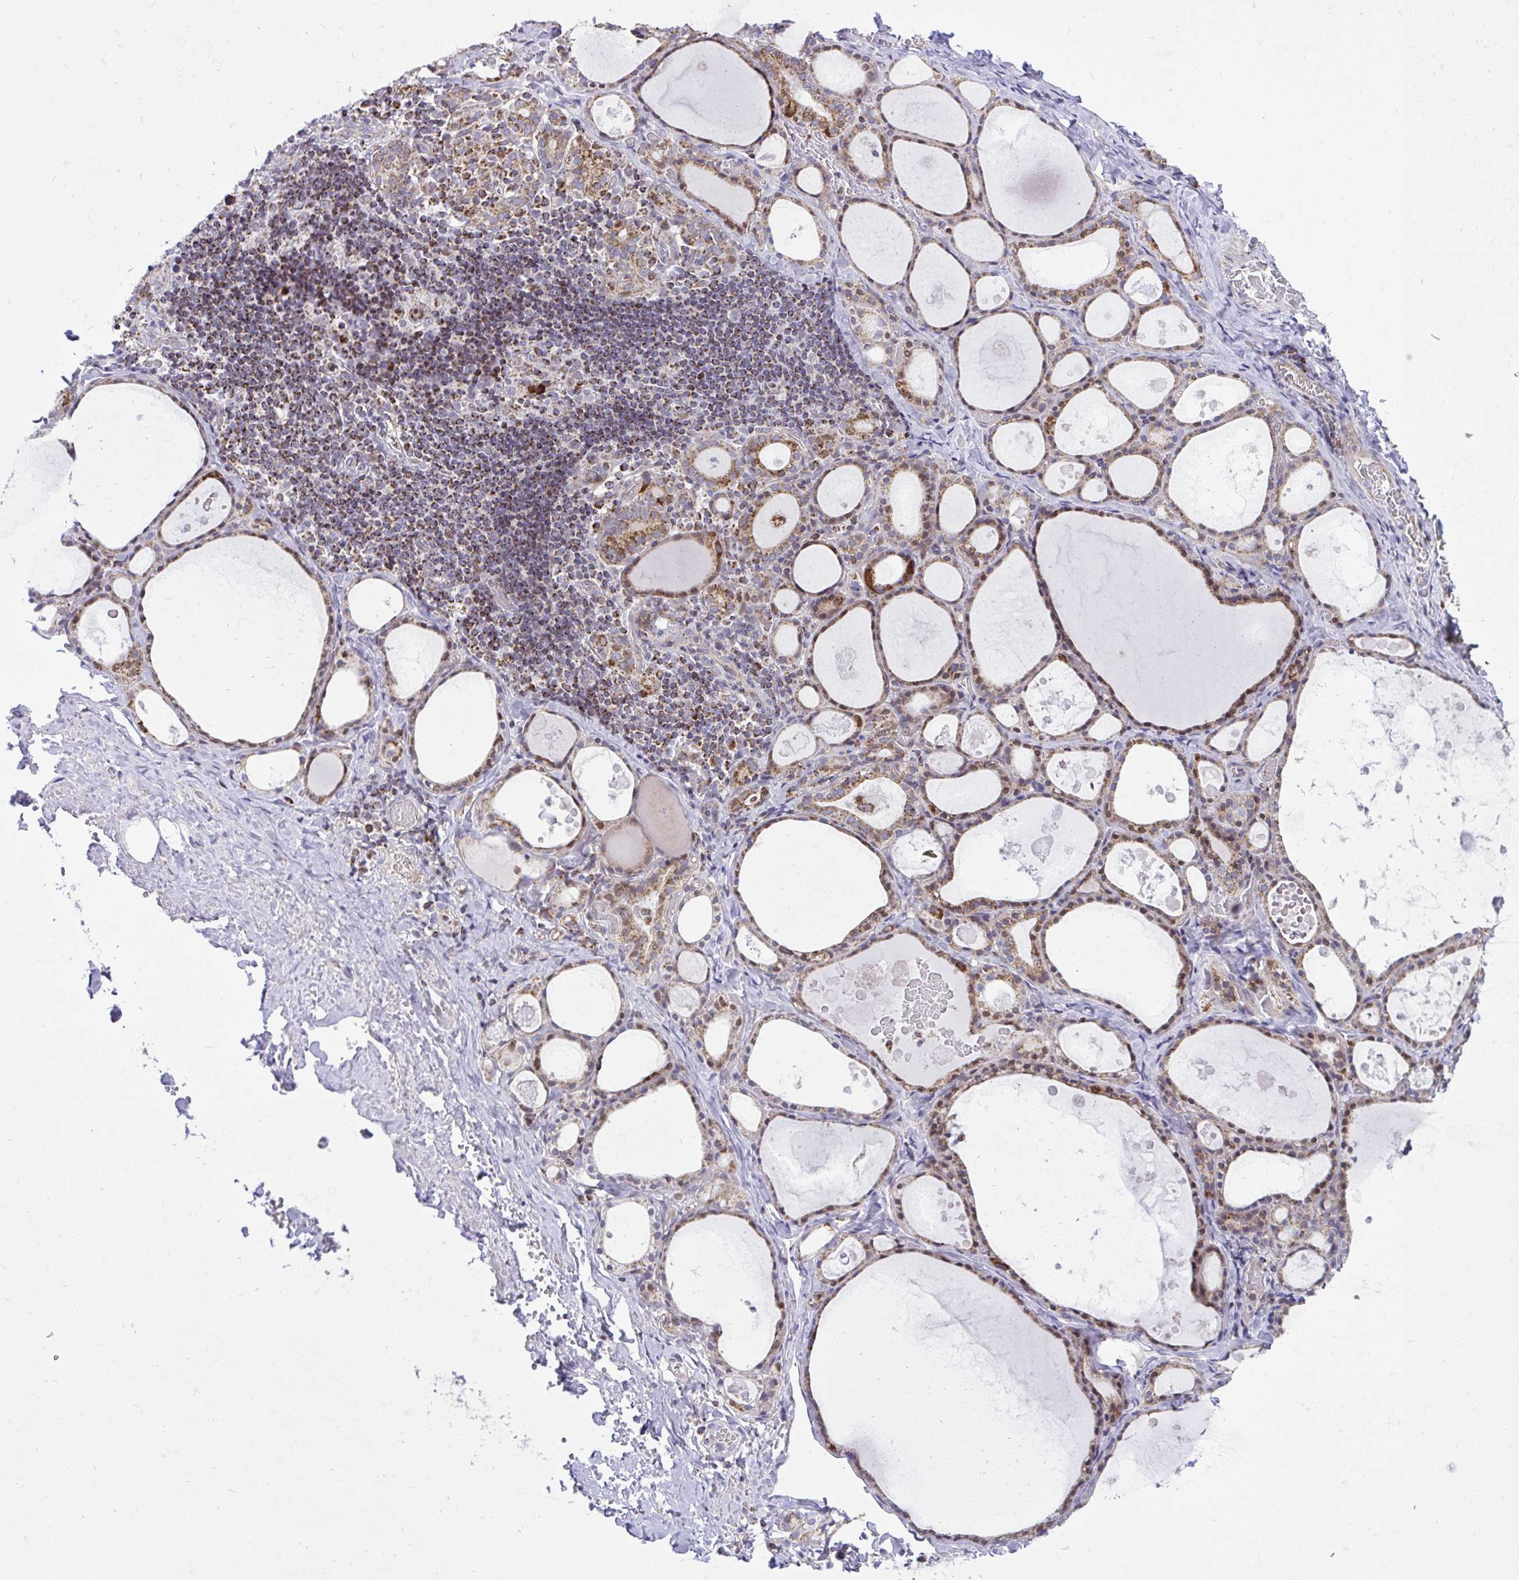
{"staining": {"intensity": "strong", "quantity": ">75%", "location": "cytoplasmic/membranous"}, "tissue": "thyroid gland", "cell_type": "Glandular cells", "image_type": "normal", "snomed": [{"axis": "morphology", "description": "Normal tissue, NOS"}, {"axis": "topography", "description": "Thyroid gland"}], "caption": "Protein positivity by immunohistochemistry displays strong cytoplasmic/membranous positivity in about >75% of glandular cells in unremarkable thyroid gland.", "gene": "ZNF362", "patient": {"sex": "male", "age": 56}}